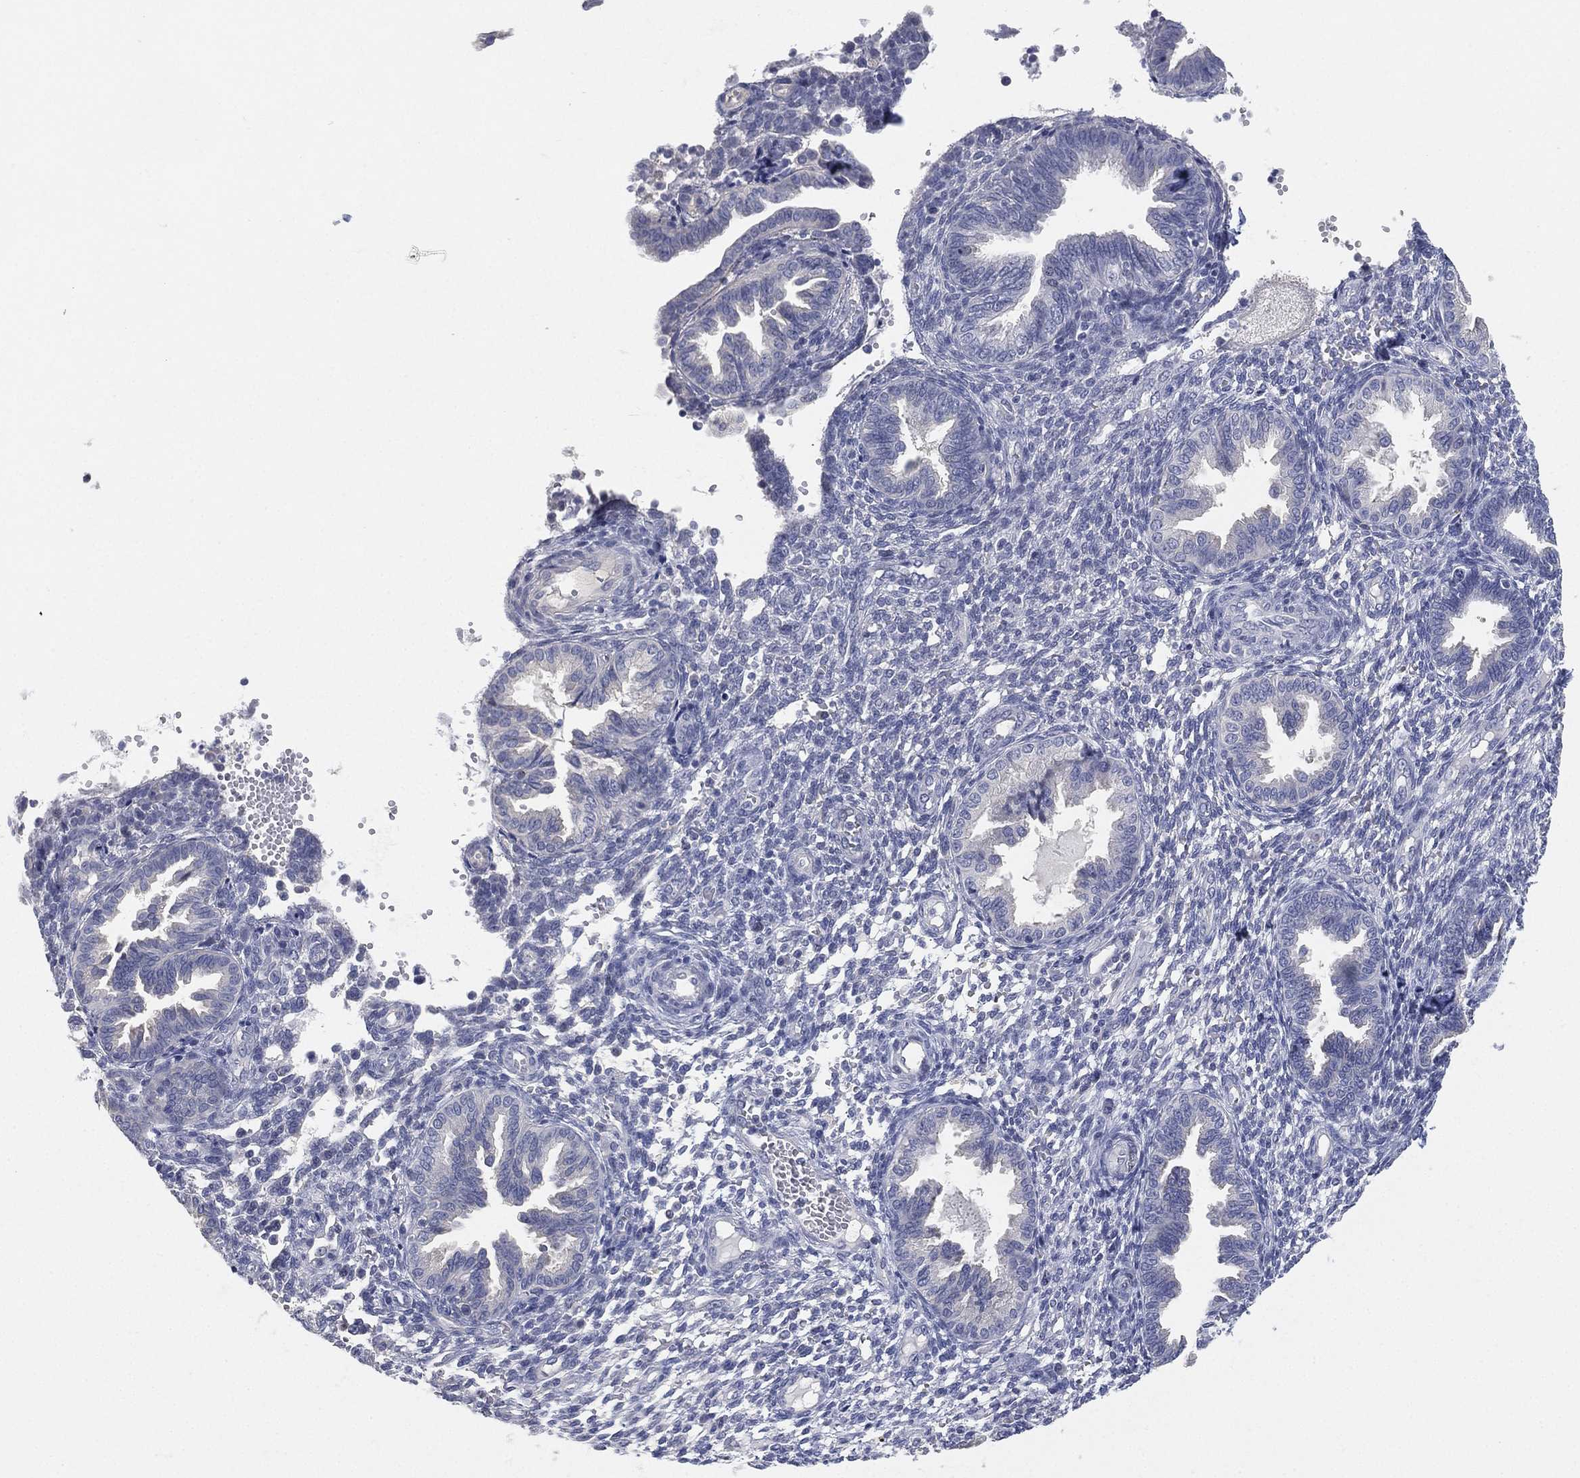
{"staining": {"intensity": "negative", "quantity": "none", "location": "none"}, "tissue": "endometrium", "cell_type": "Cells in endometrial stroma", "image_type": "normal", "snomed": [{"axis": "morphology", "description": "Normal tissue, NOS"}, {"axis": "topography", "description": "Endometrium"}], "caption": "An immunohistochemistry (IHC) photomicrograph of benign endometrium is shown. There is no staining in cells in endometrial stroma of endometrium.", "gene": "FAM187B", "patient": {"sex": "female", "age": 42}}